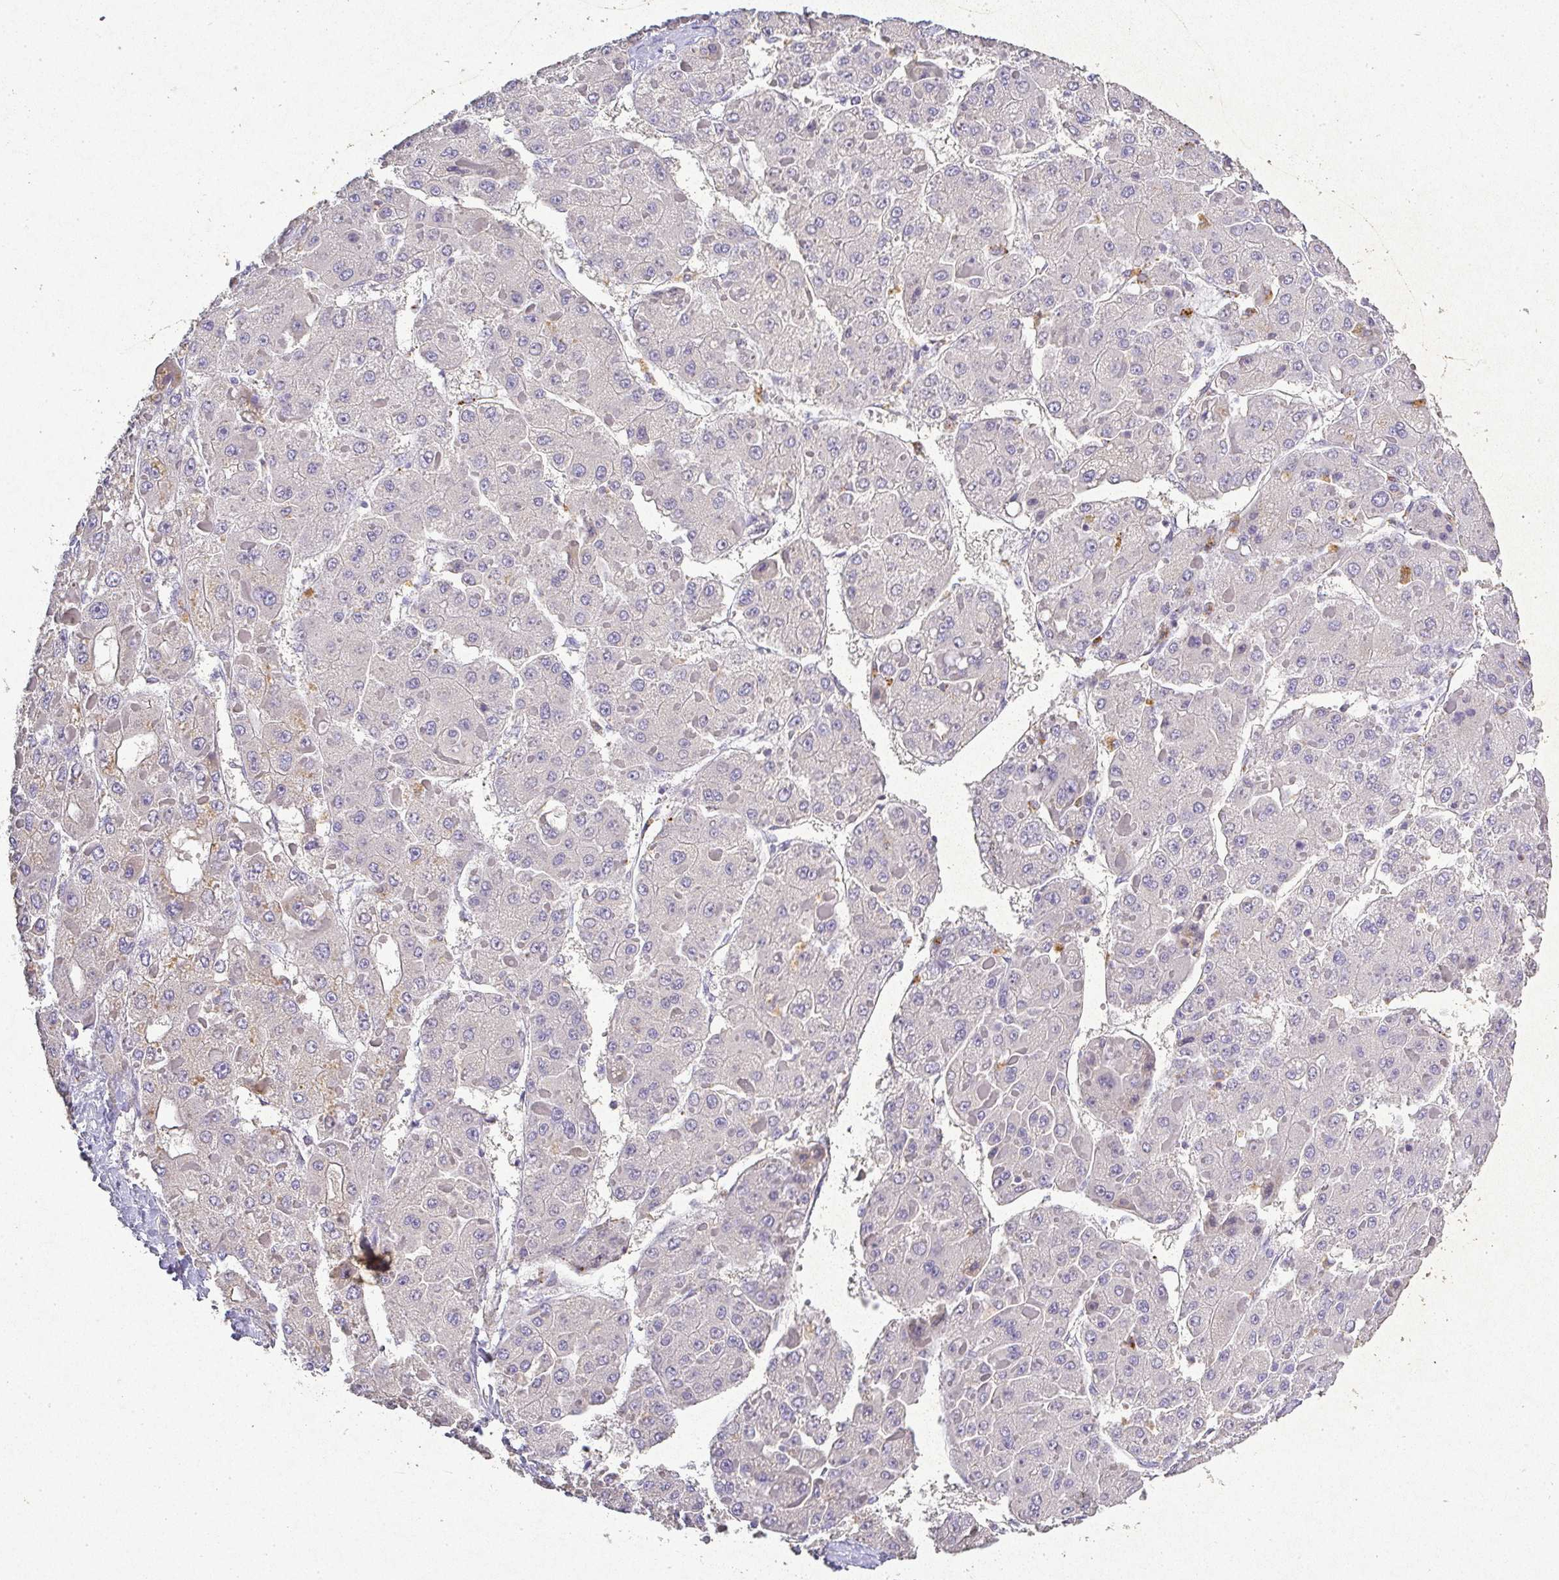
{"staining": {"intensity": "negative", "quantity": "none", "location": "none"}, "tissue": "liver cancer", "cell_type": "Tumor cells", "image_type": "cancer", "snomed": [{"axis": "morphology", "description": "Carcinoma, Hepatocellular, NOS"}, {"axis": "topography", "description": "Liver"}], "caption": "The image exhibits no significant positivity in tumor cells of hepatocellular carcinoma (liver).", "gene": "RPS2", "patient": {"sex": "female", "age": 73}}